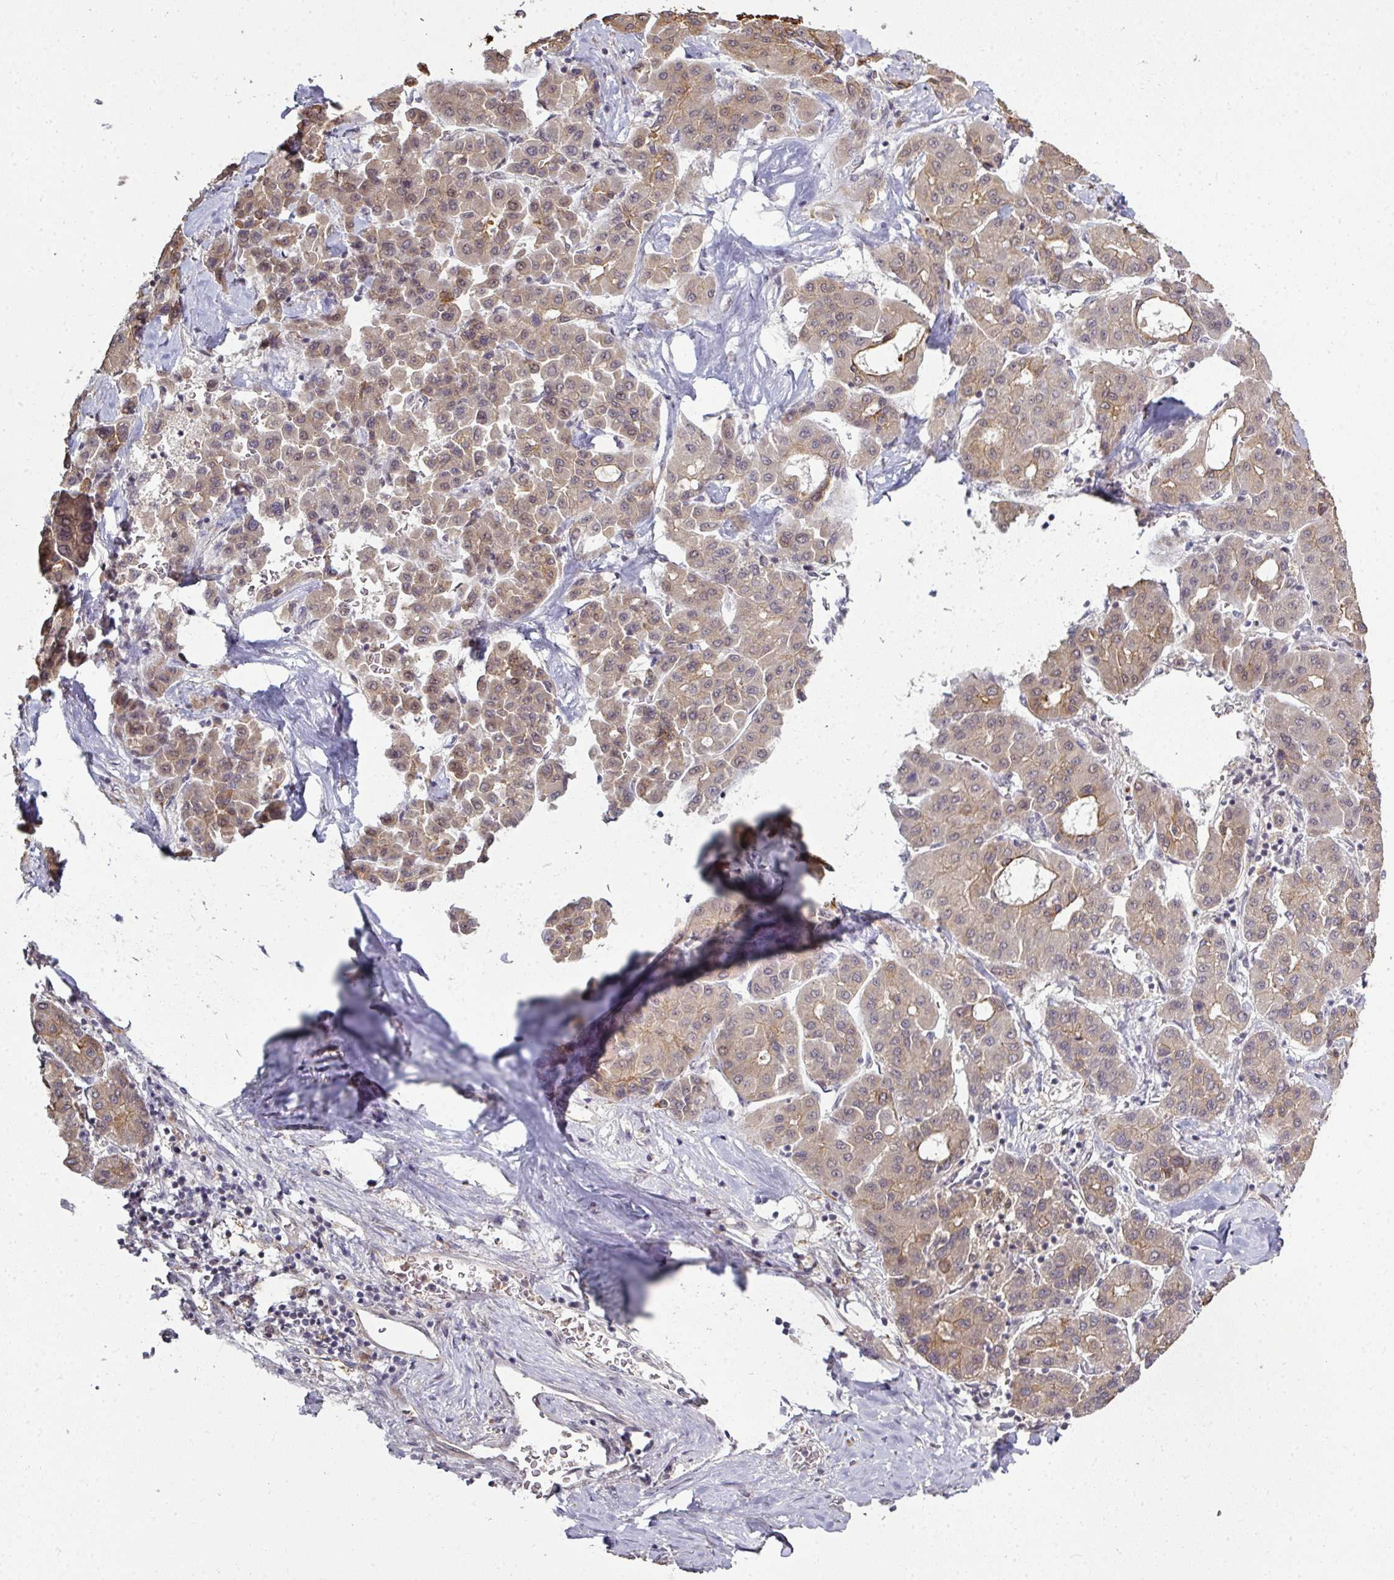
{"staining": {"intensity": "weak", "quantity": "25%-75%", "location": "cytoplasmic/membranous,nuclear"}, "tissue": "liver cancer", "cell_type": "Tumor cells", "image_type": "cancer", "snomed": [{"axis": "morphology", "description": "Carcinoma, Hepatocellular, NOS"}, {"axis": "topography", "description": "Liver"}], "caption": "A brown stain highlights weak cytoplasmic/membranous and nuclear expression of a protein in human hepatocellular carcinoma (liver) tumor cells.", "gene": "GTF2H3", "patient": {"sex": "male", "age": 65}}